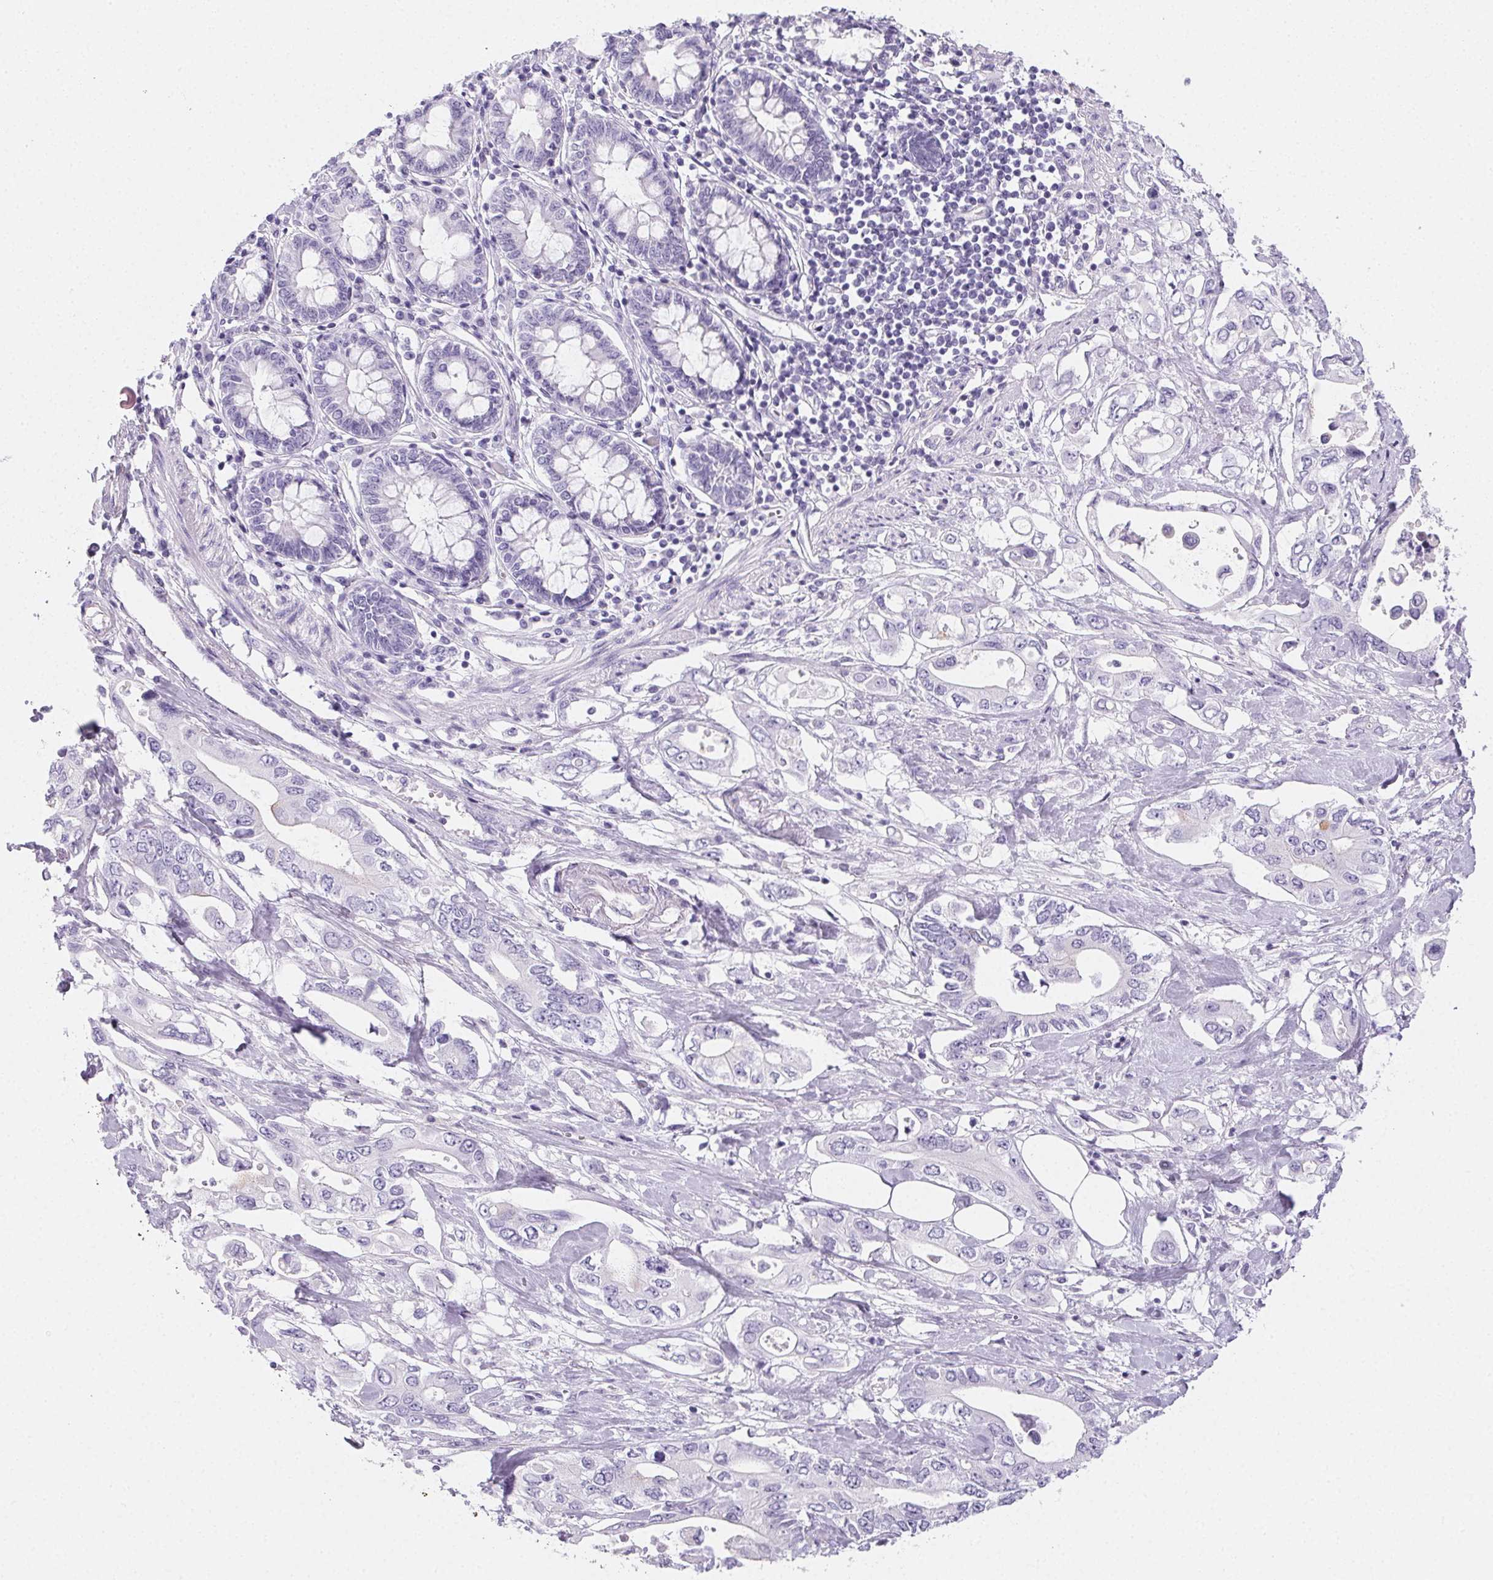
{"staining": {"intensity": "negative", "quantity": "none", "location": "none"}, "tissue": "pancreatic cancer", "cell_type": "Tumor cells", "image_type": "cancer", "snomed": [{"axis": "morphology", "description": "Adenocarcinoma, NOS"}, {"axis": "topography", "description": "Pancreas"}], "caption": "Tumor cells show no significant protein positivity in adenocarcinoma (pancreatic).", "gene": "PRSS3", "patient": {"sex": "female", "age": 63}}